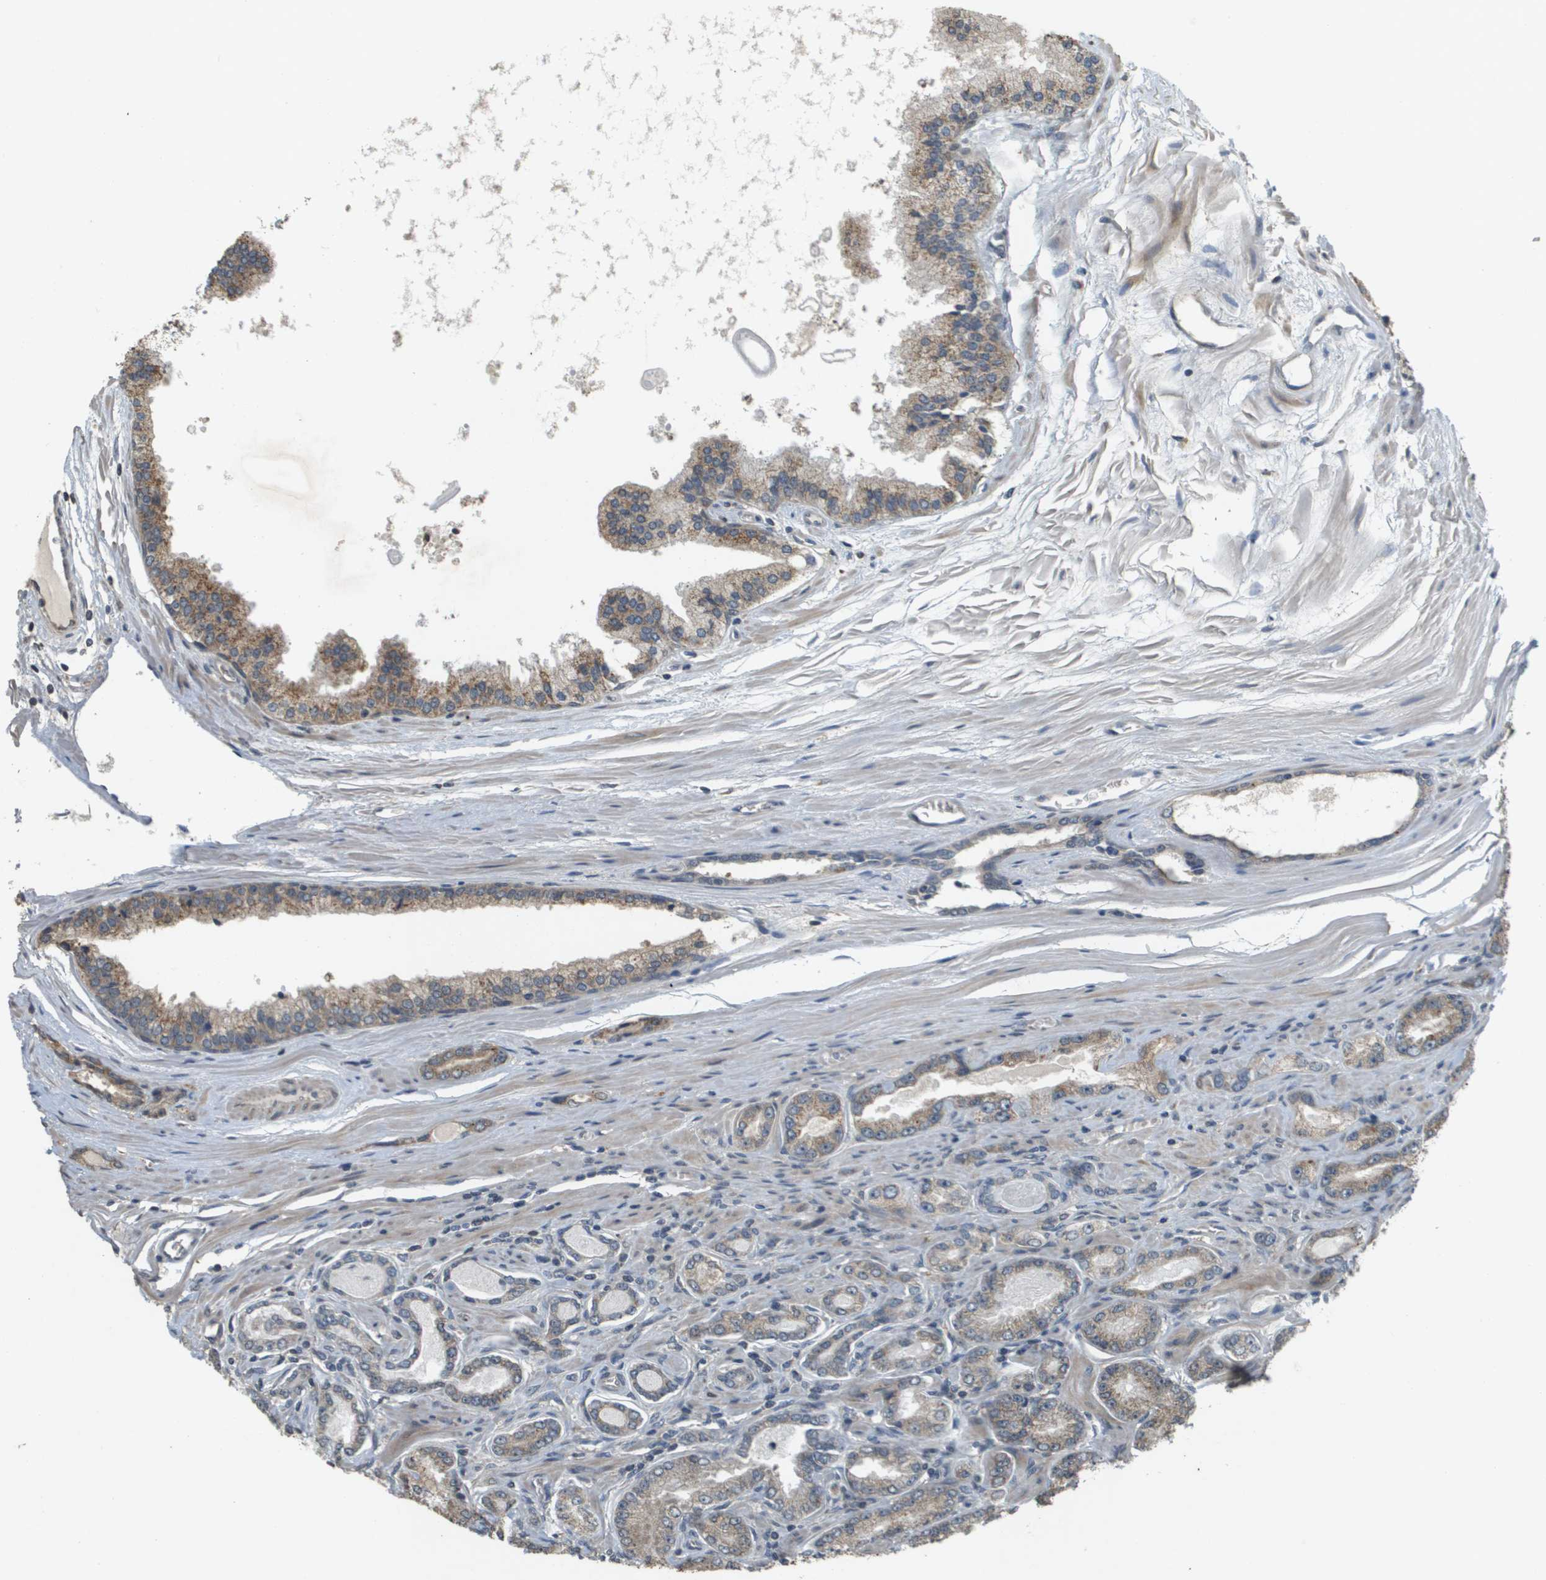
{"staining": {"intensity": "moderate", "quantity": "25%-75%", "location": "cytoplasmic/membranous"}, "tissue": "prostate cancer", "cell_type": "Tumor cells", "image_type": "cancer", "snomed": [{"axis": "morphology", "description": "Adenocarcinoma, High grade"}, {"axis": "topography", "description": "Prostate"}], "caption": "Protein expression analysis of prostate cancer reveals moderate cytoplasmic/membranous staining in approximately 25%-75% of tumor cells.", "gene": "RAB21", "patient": {"sex": "male", "age": 65}}